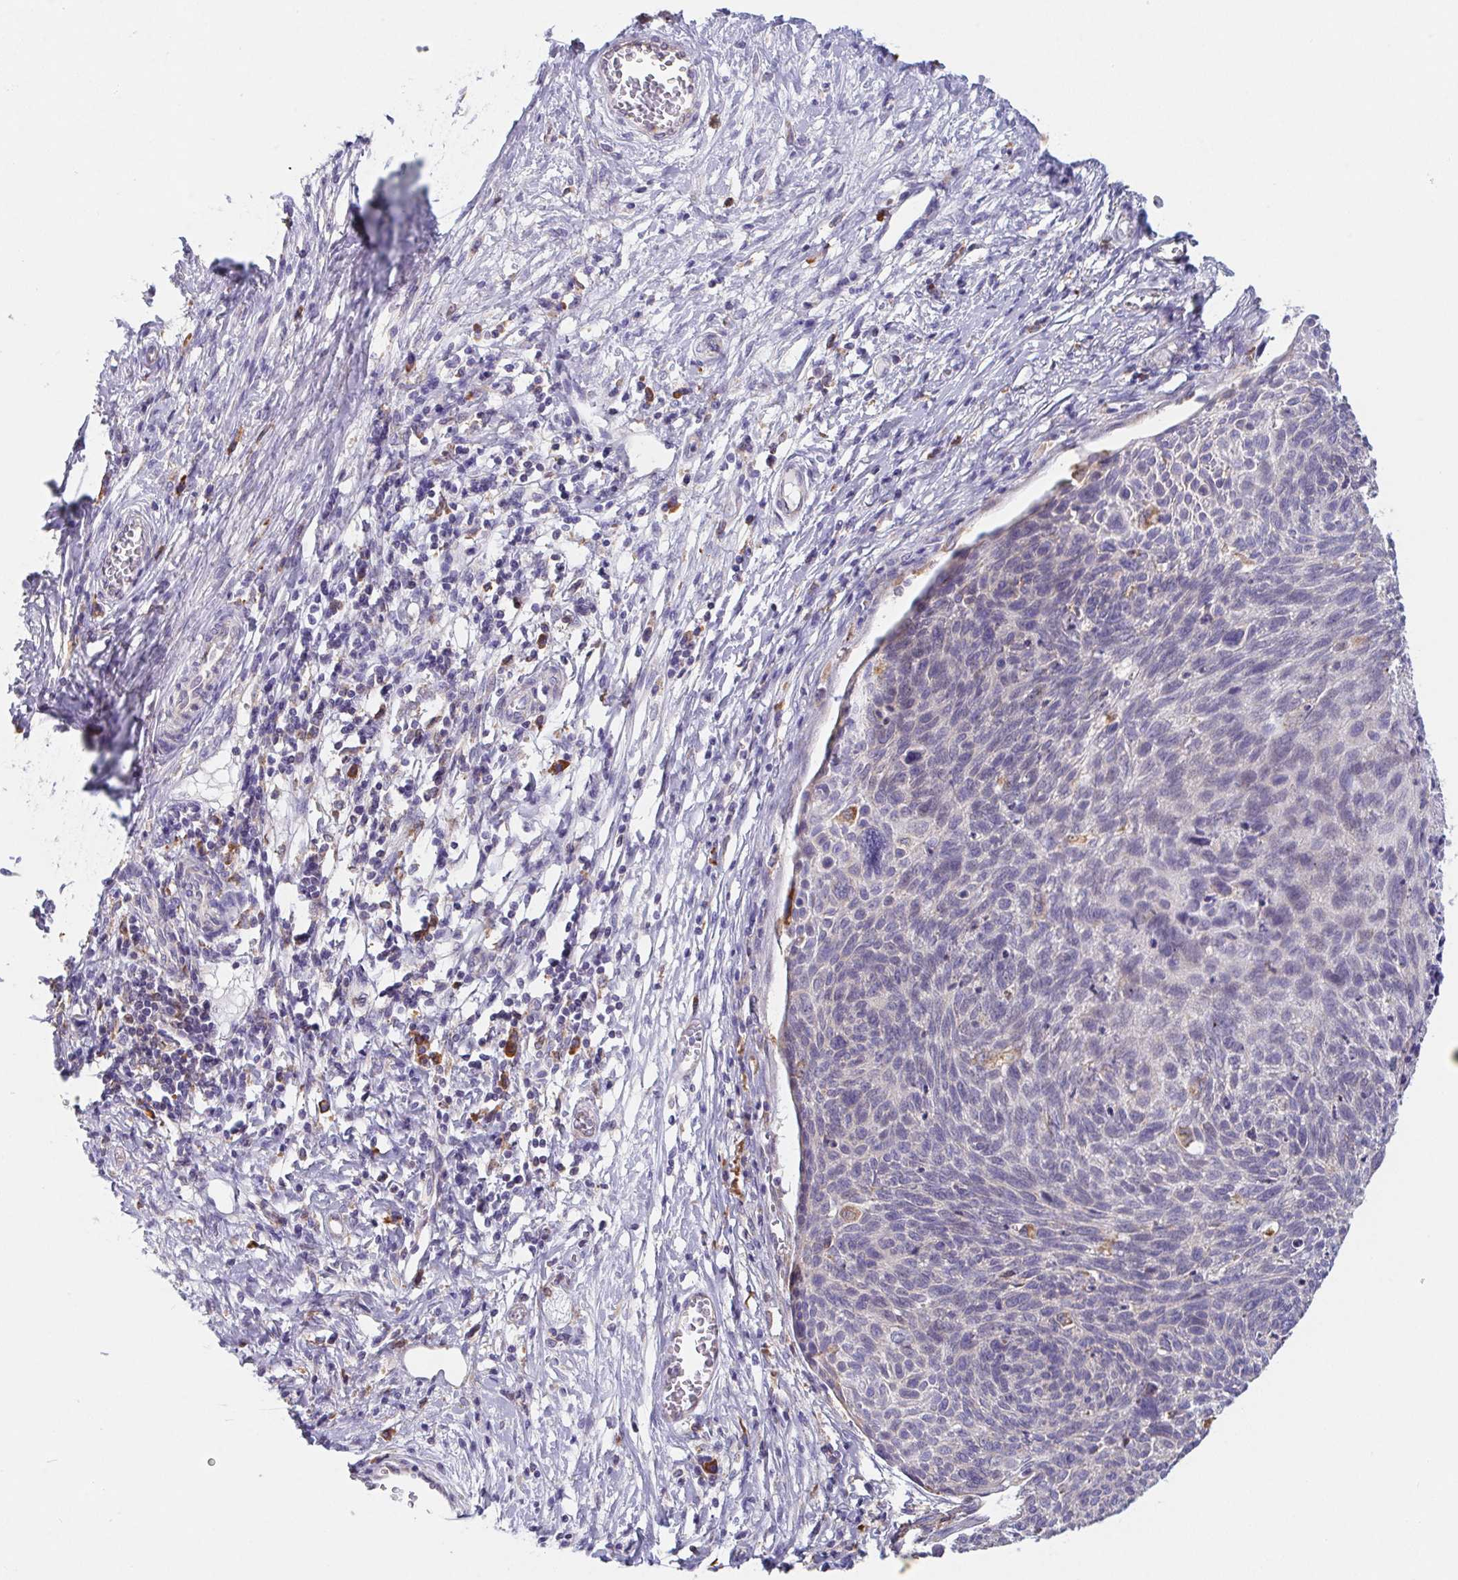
{"staining": {"intensity": "negative", "quantity": "none", "location": "none"}, "tissue": "cervical cancer", "cell_type": "Tumor cells", "image_type": "cancer", "snomed": [{"axis": "morphology", "description": "Squamous cell carcinoma, NOS"}, {"axis": "topography", "description": "Cervix"}], "caption": "Immunohistochemical staining of human squamous cell carcinoma (cervical) displays no significant staining in tumor cells.", "gene": "ADAM8", "patient": {"sex": "female", "age": 49}}